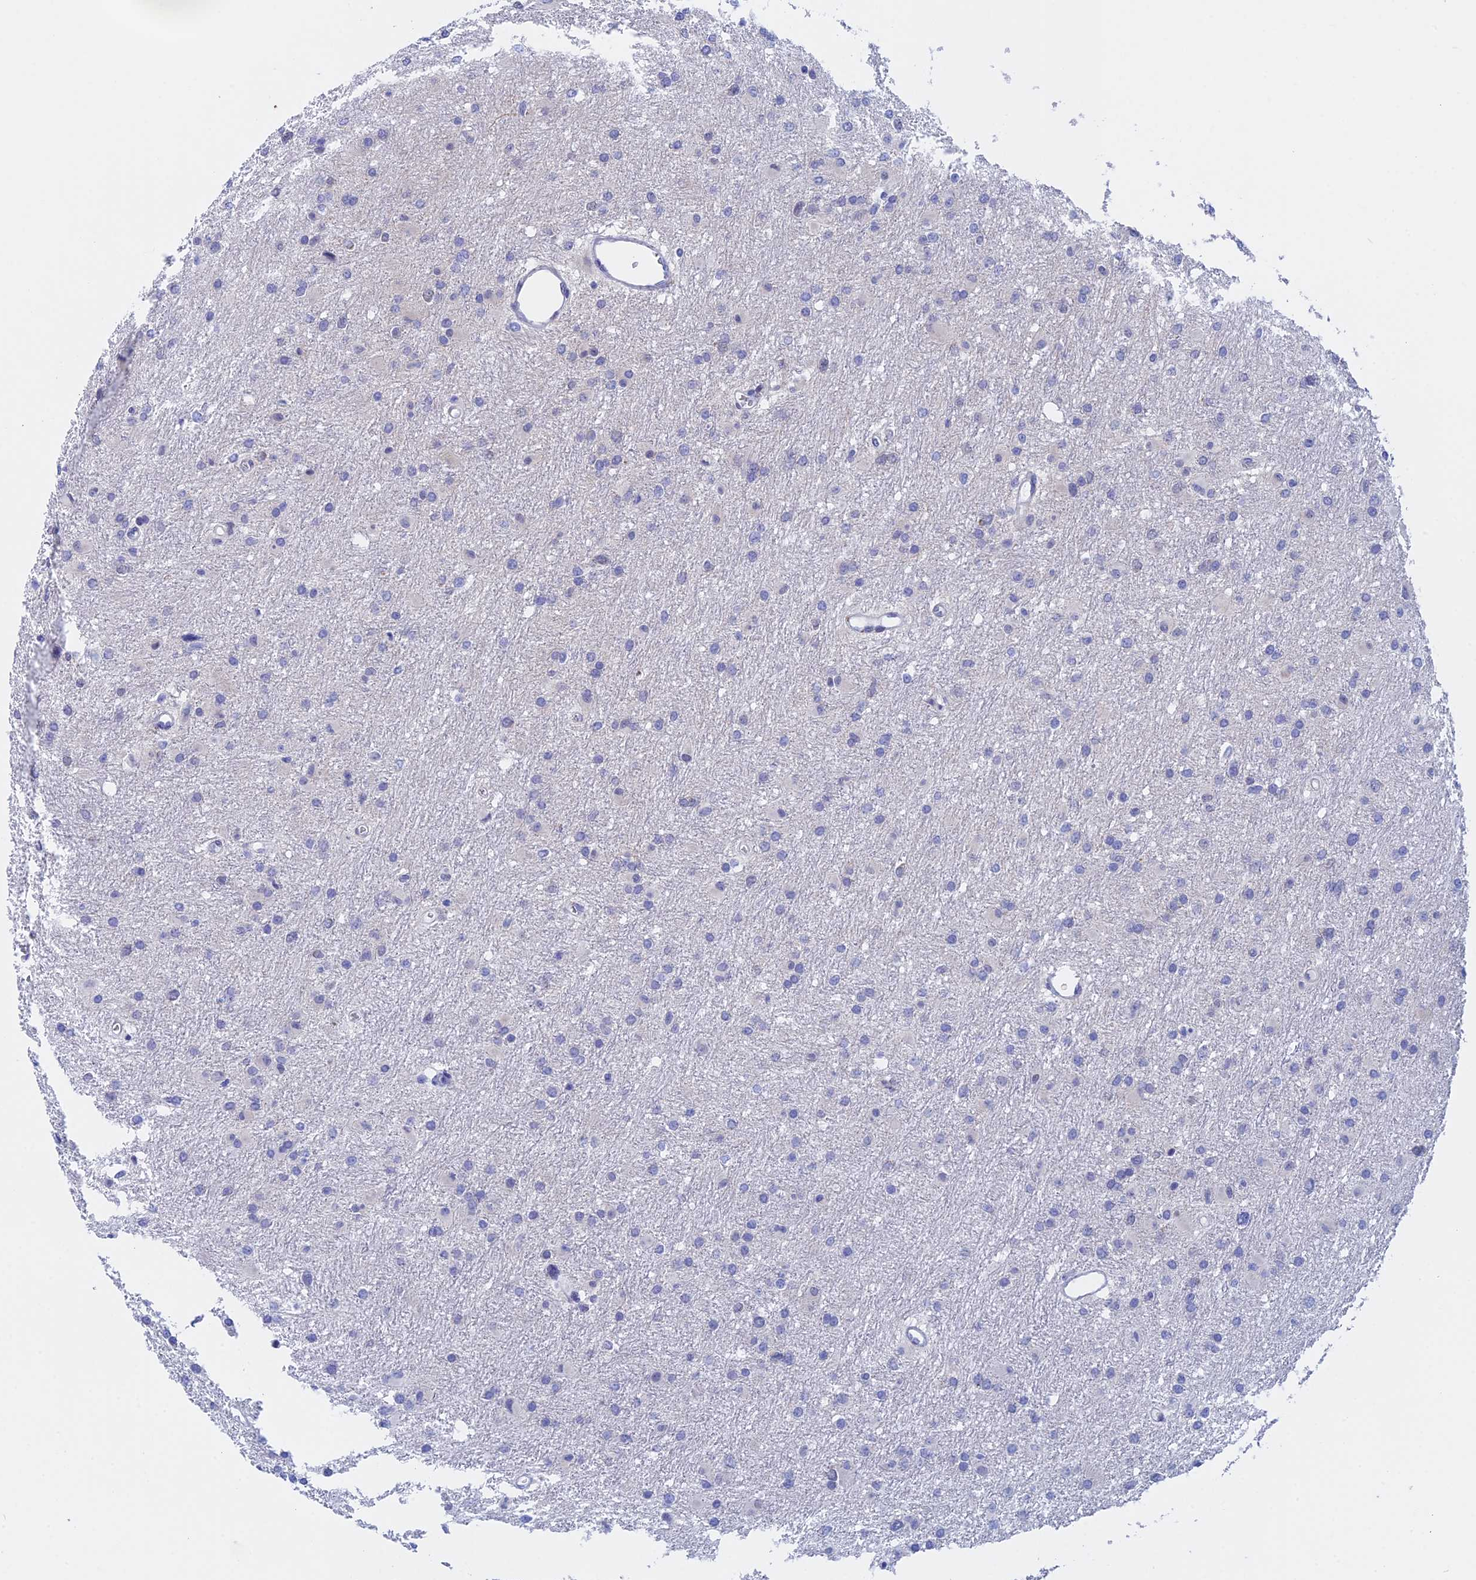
{"staining": {"intensity": "negative", "quantity": "none", "location": "none"}, "tissue": "glioma", "cell_type": "Tumor cells", "image_type": "cancer", "snomed": [{"axis": "morphology", "description": "Glioma, malignant, High grade"}, {"axis": "topography", "description": "Cerebral cortex"}], "caption": "Tumor cells show no significant protein positivity in malignant glioma (high-grade).", "gene": "WDR83", "patient": {"sex": "female", "age": 36}}